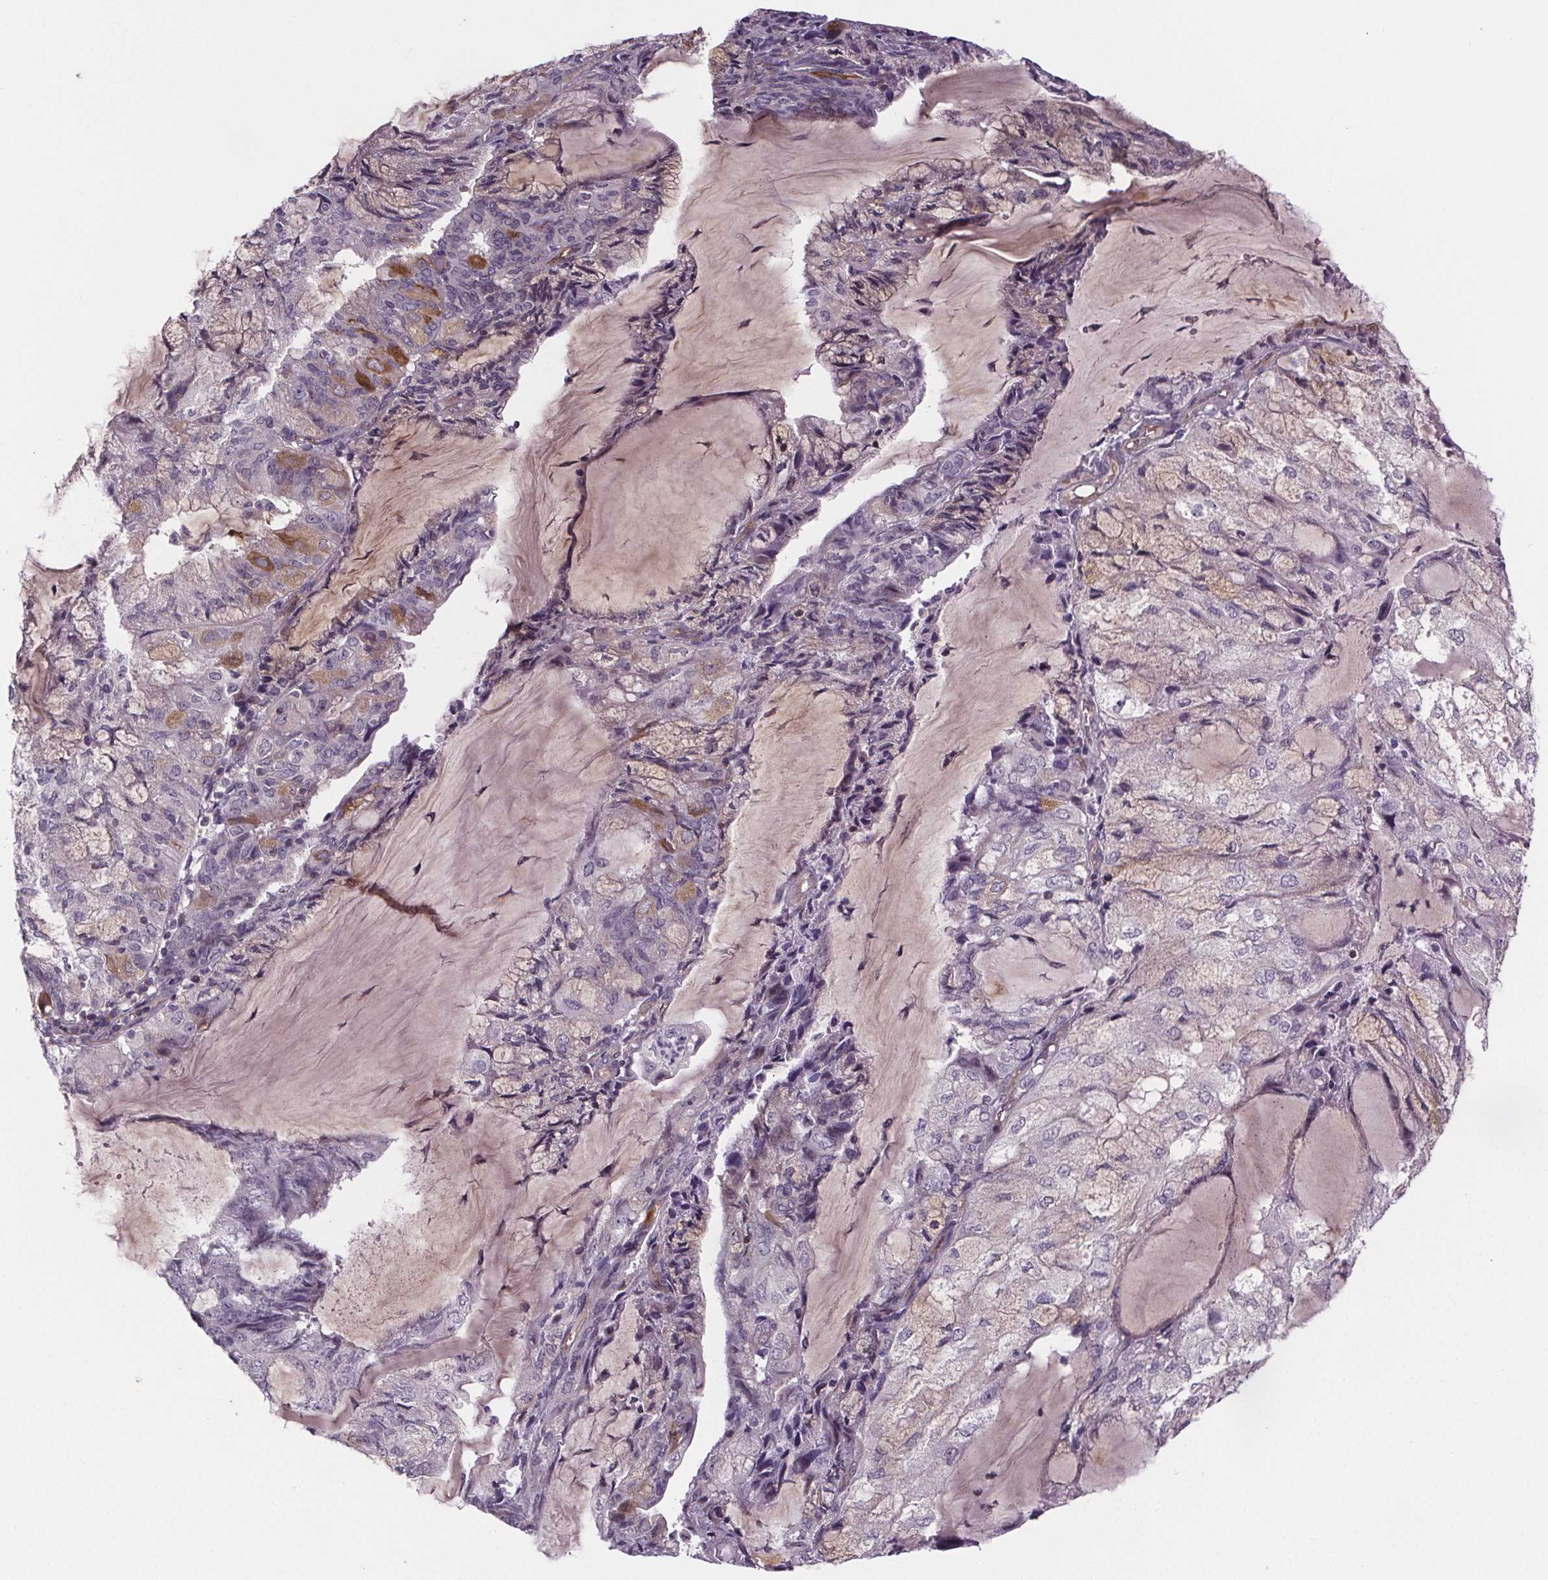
{"staining": {"intensity": "moderate", "quantity": "<25%", "location": "cytoplasmic/membranous"}, "tissue": "endometrial cancer", "cell_type": "Tumor cells", "image_type": "cancer", "snomed": [{"axis": "morphology", "description": "Adenocarcinoma, NOS"}, {"axis": "topography", "description": "Endometrium"}], "caption": "The photomicrograph exhibits staining of endometrial cancer, revealing moderate cytoplasmic/membranous protein staining (brown color) within tumor cells.", "gene": "TTC12", "patient": {"sex": "female", "age": 82}}